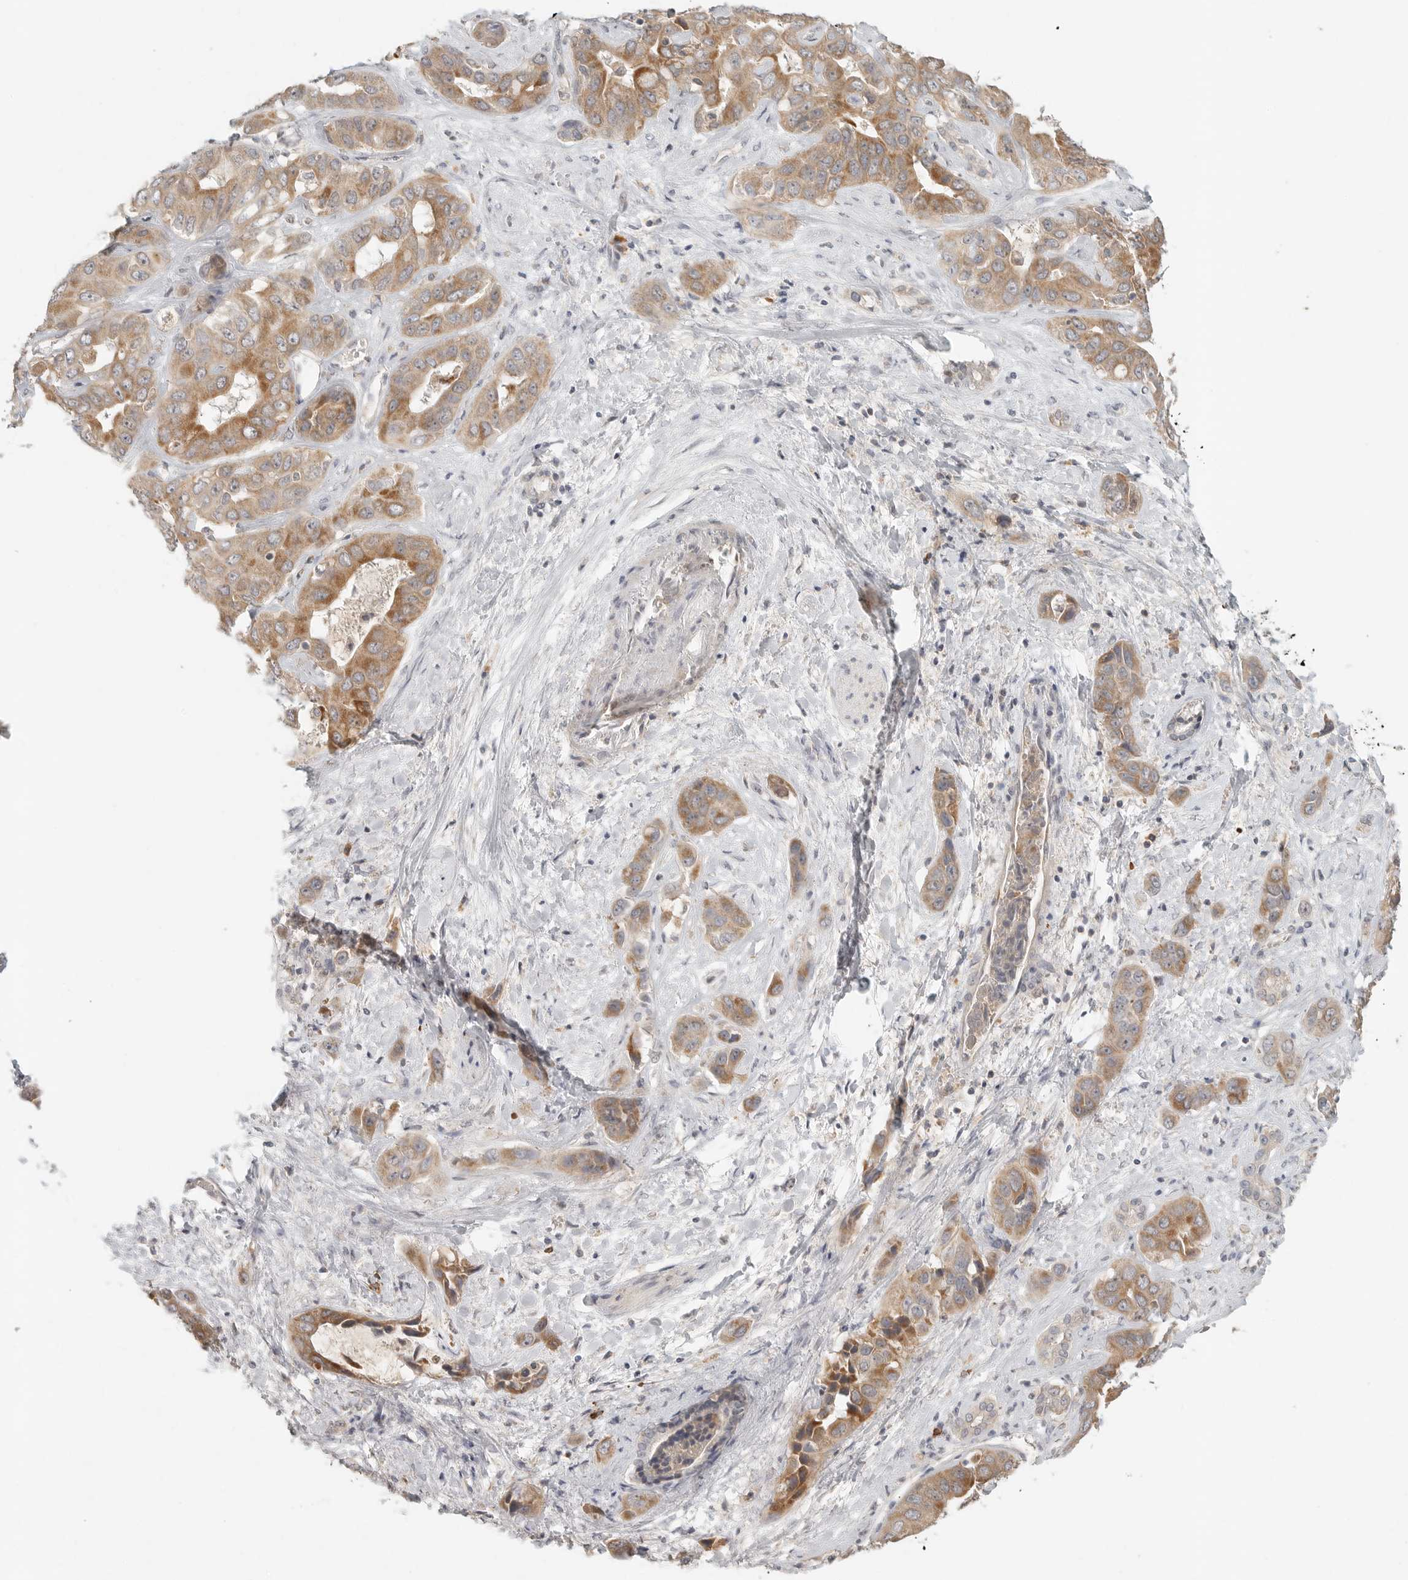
{"staining": {"intensity": "moderate", "quantity": "25%-75%", "location": "cytoplasmic/membranous"}, "tissue": "liver cancer", "cell_type": "Tumor cells", "image_type": "cancer", "snomed": [{"axis": "morphology", "description": "Cholangiocarcinoma"}, {"axis": "topography", "description": "Liver"}], "caption": "Immunohistochemical staining of human liver cholangiocarcinoma shows moderate cytoplasmic/membranous protein staining in approximately 25%-75% of tumor cells. The staining was performed using DAB, with brown indicating positive protein expression. Nuclei are stained blue with hematoxylin.", "gene": "SLC25A36", "patient": {"sex": "female", "age": 52}}